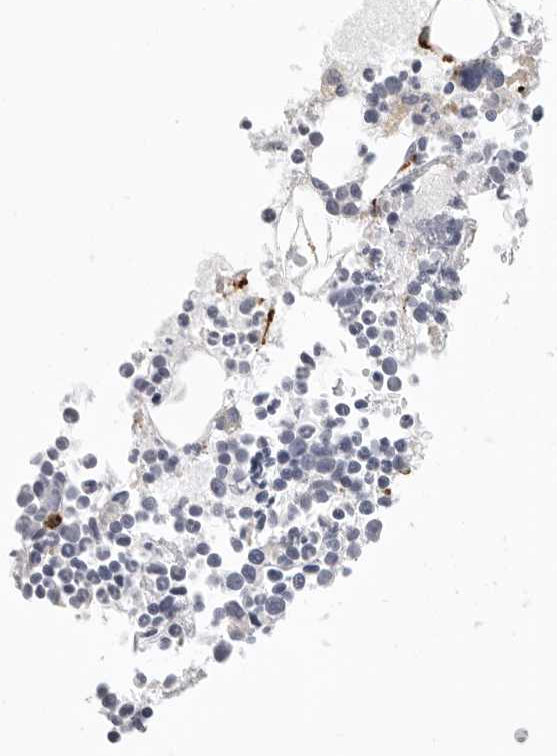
{"staining": {"intensity": "weak", "quantity": "<25%", "location": "cytoplasmic/membranous"}, "tissue": "bone marrow", "cell_type": "Hematopoietic cells", "image_type": "normal", "snomed": [{"axis": "morphology", "description": "Normal tissue, NOS"}, {"axis": "morphology", "description": "Inflammation, NOS"}, {"axis": "topography", "description": "Bone marrow"}], "caption": "A high-resolution histopathology image shows IHC staining of benign bone marrow, which reveals no significant expression in hematopoietic cells.", "gene": "STAB2", "patient": {"sex": "male", "age": 46}}